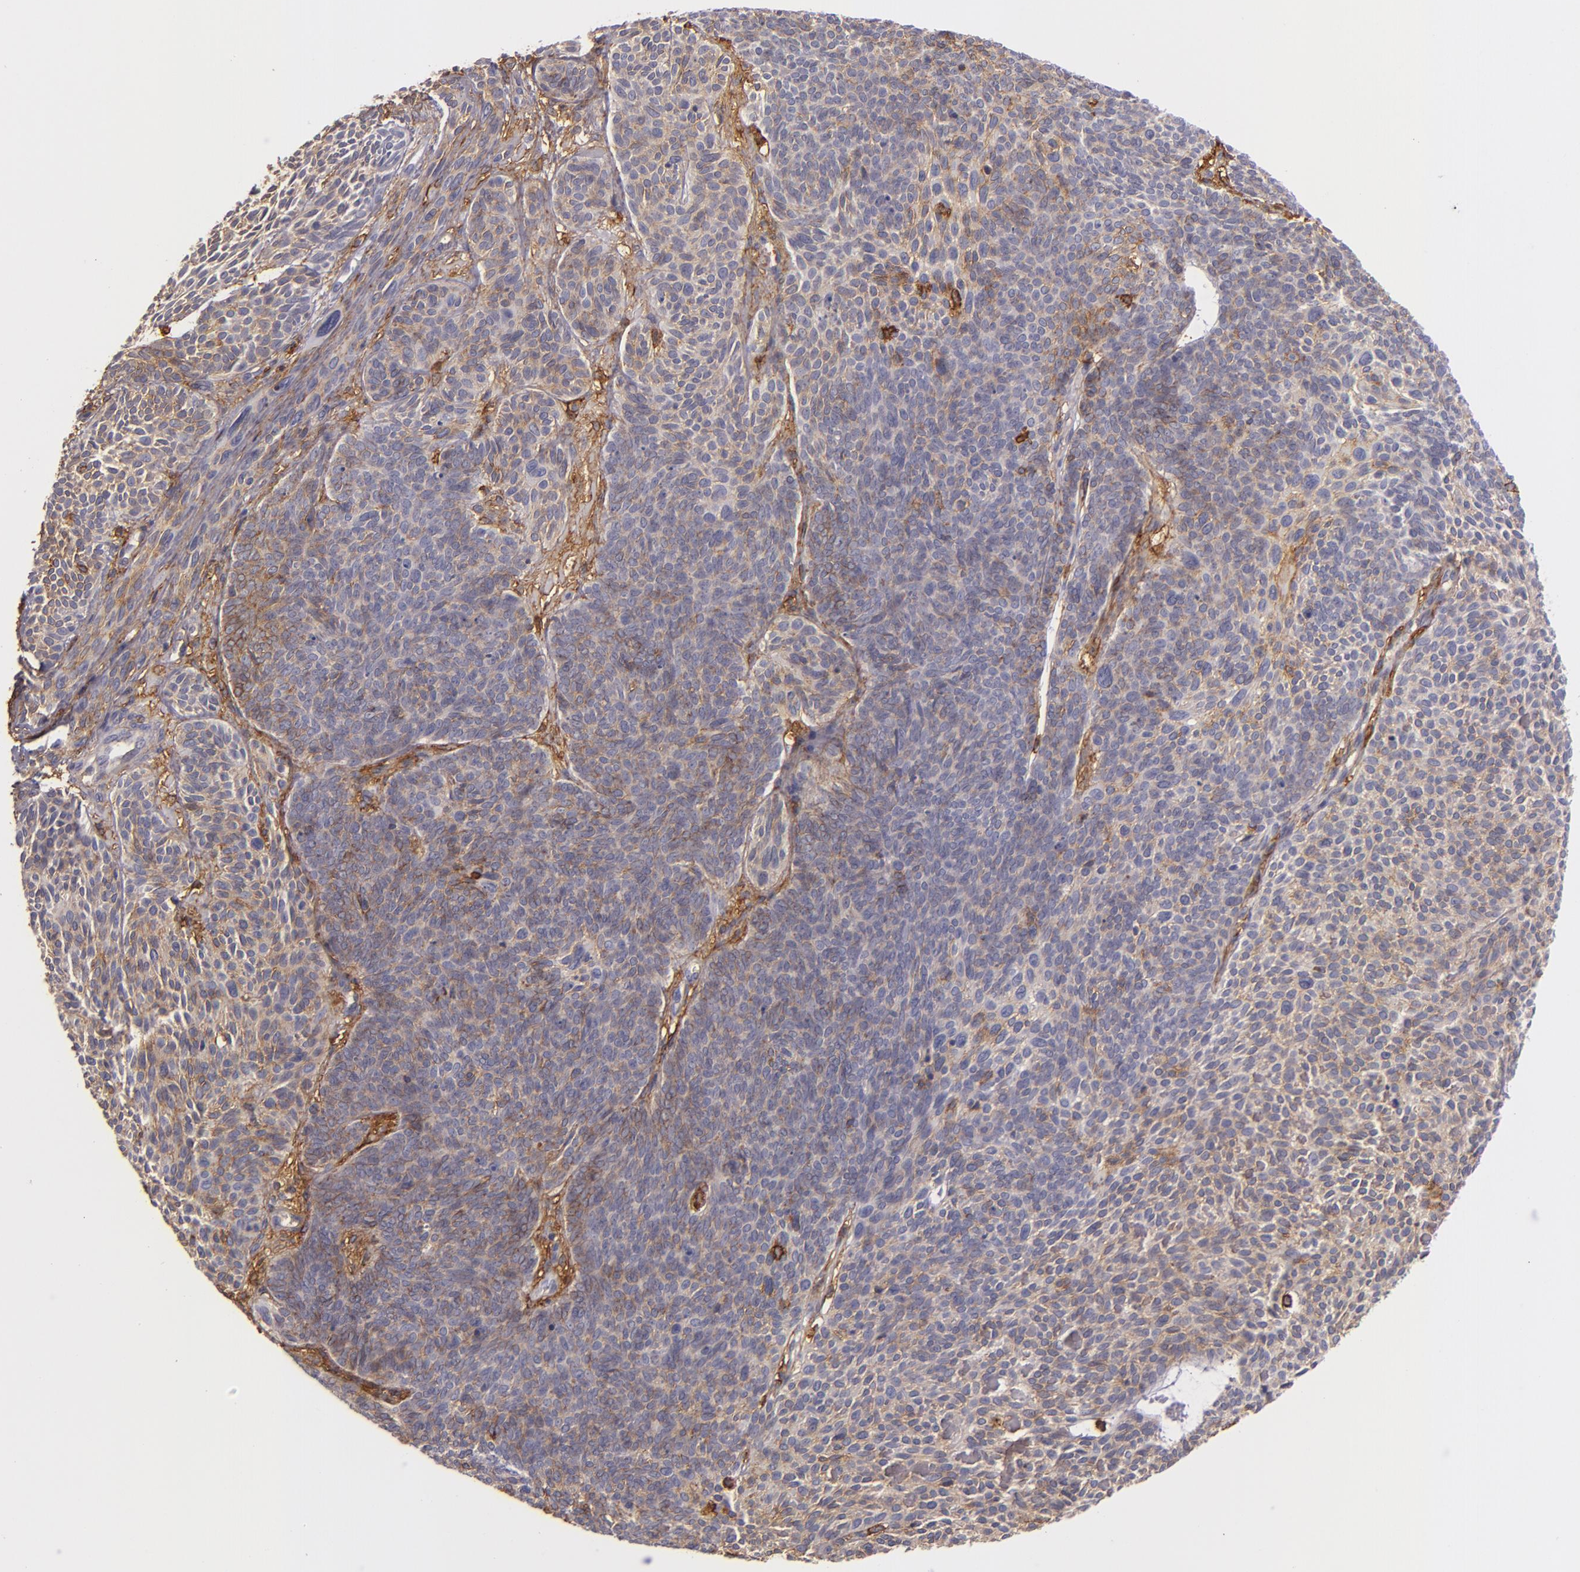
{"staining": {"intensity": "weak", "quantity": ">75%", "location": "cytoplasmic/membranous"}, "tissue": "skin cancer", "cell_type": "Tumor cells", "image_type": "cancer", "snomed": [{"axis": "morphology", "description": "Basal cell carcinoma"}, {"axis": "topography", "description": "Skin"}], "caption": "Basal cell carcinoma (skin) tissue reveals weak cytoplasmic/membranous expression in about >75% of tumor cells", "gene": "CD9", "patient": {"sex": "male", "age": 84}}